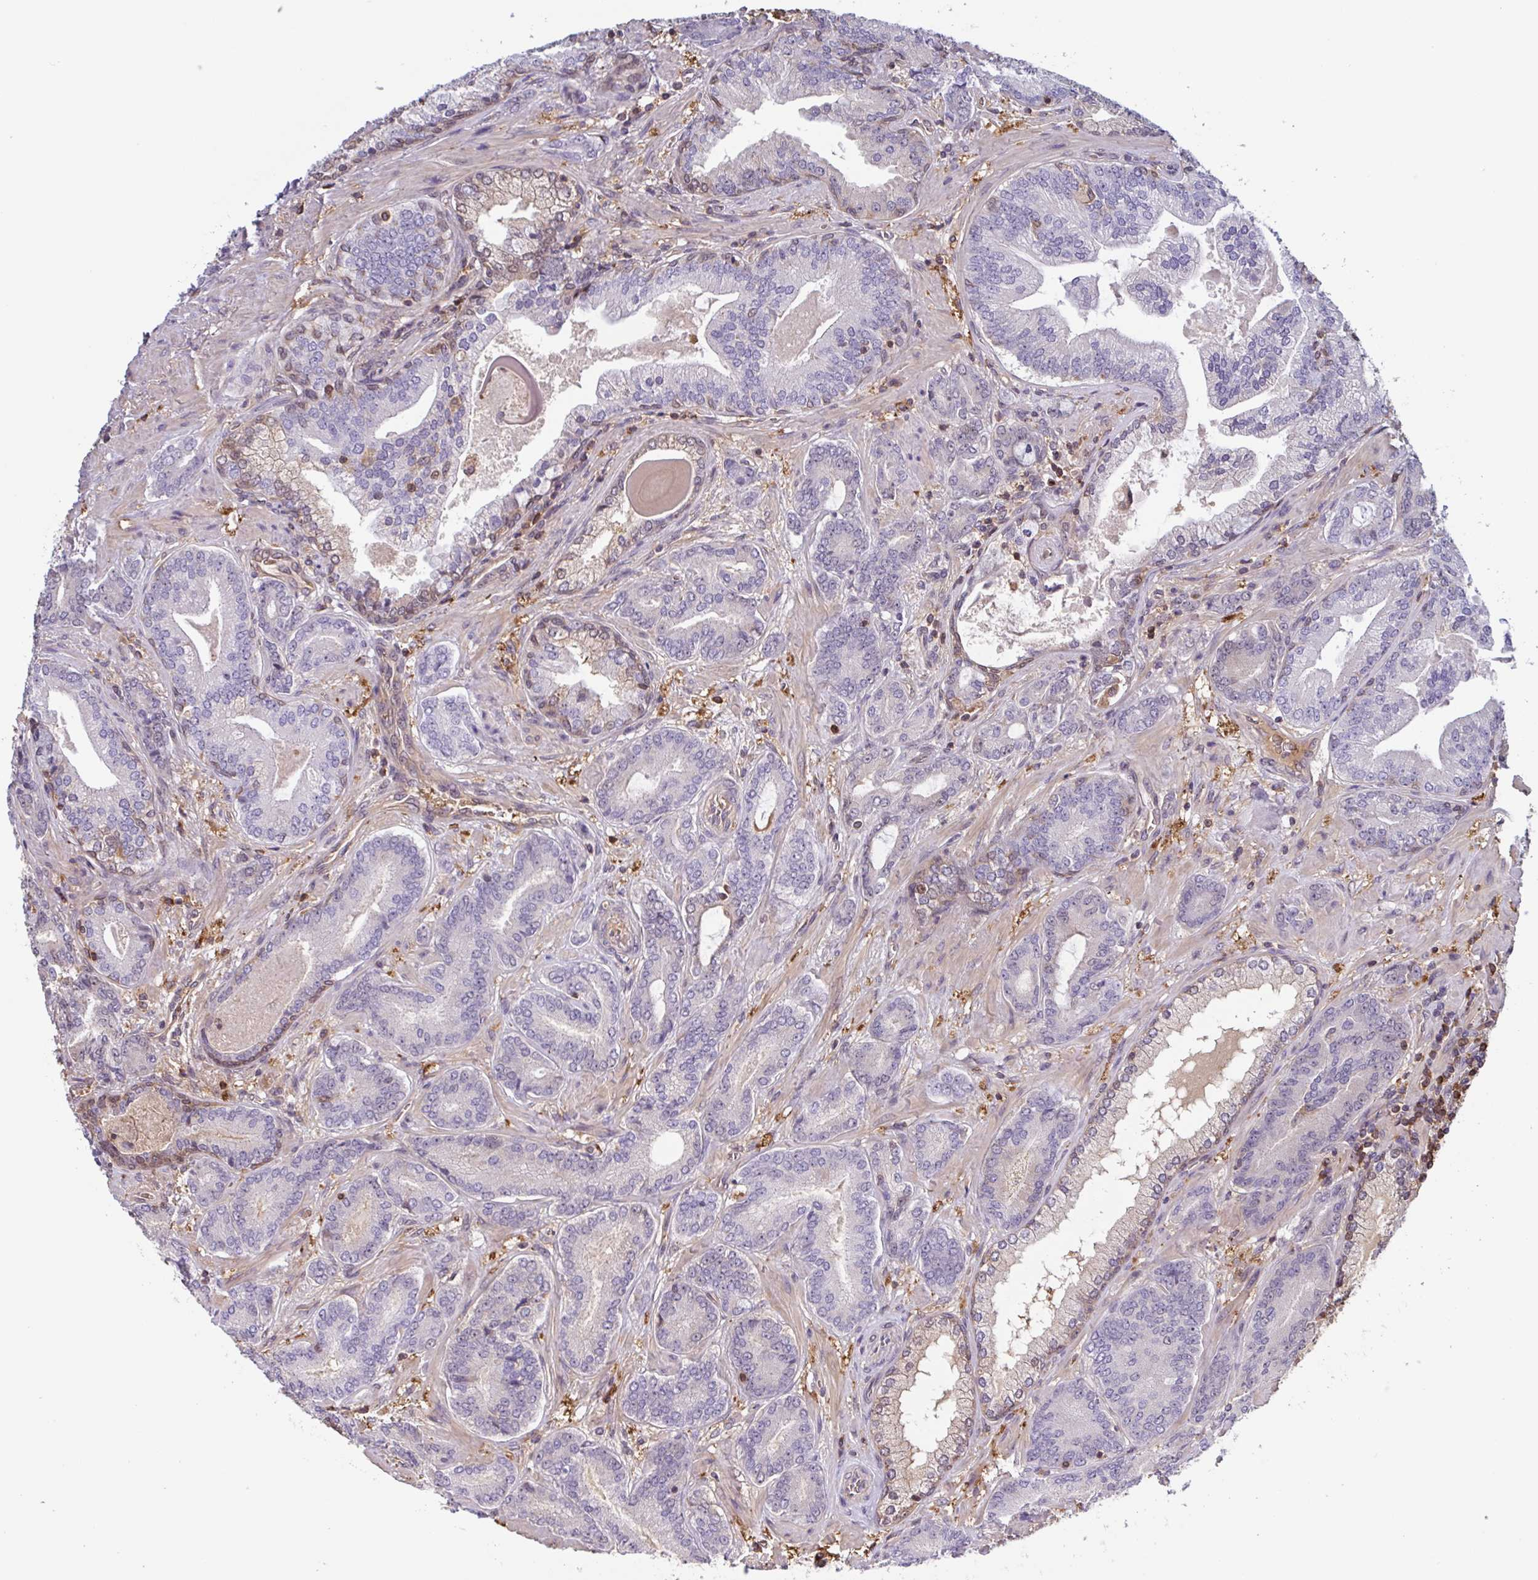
{"staining": {"intensity": "negative", "quantity": "none", "location": "none"}, "tissue": "prostate cancer", "cell_type": "Tumor cells", "image_type": "cancer", "snomed": [{"axis": "morphology", "description": "Adenocarcinoma, High grade"}, {"axis": "topography", "description": "Prostate"}], "caption": "IHC of prostate cancer (high-grade adenocarcinoma) displays no staining in tumor cells.", "gene": "OTOP2", "patient": {"sex": "male", "age": 62}}